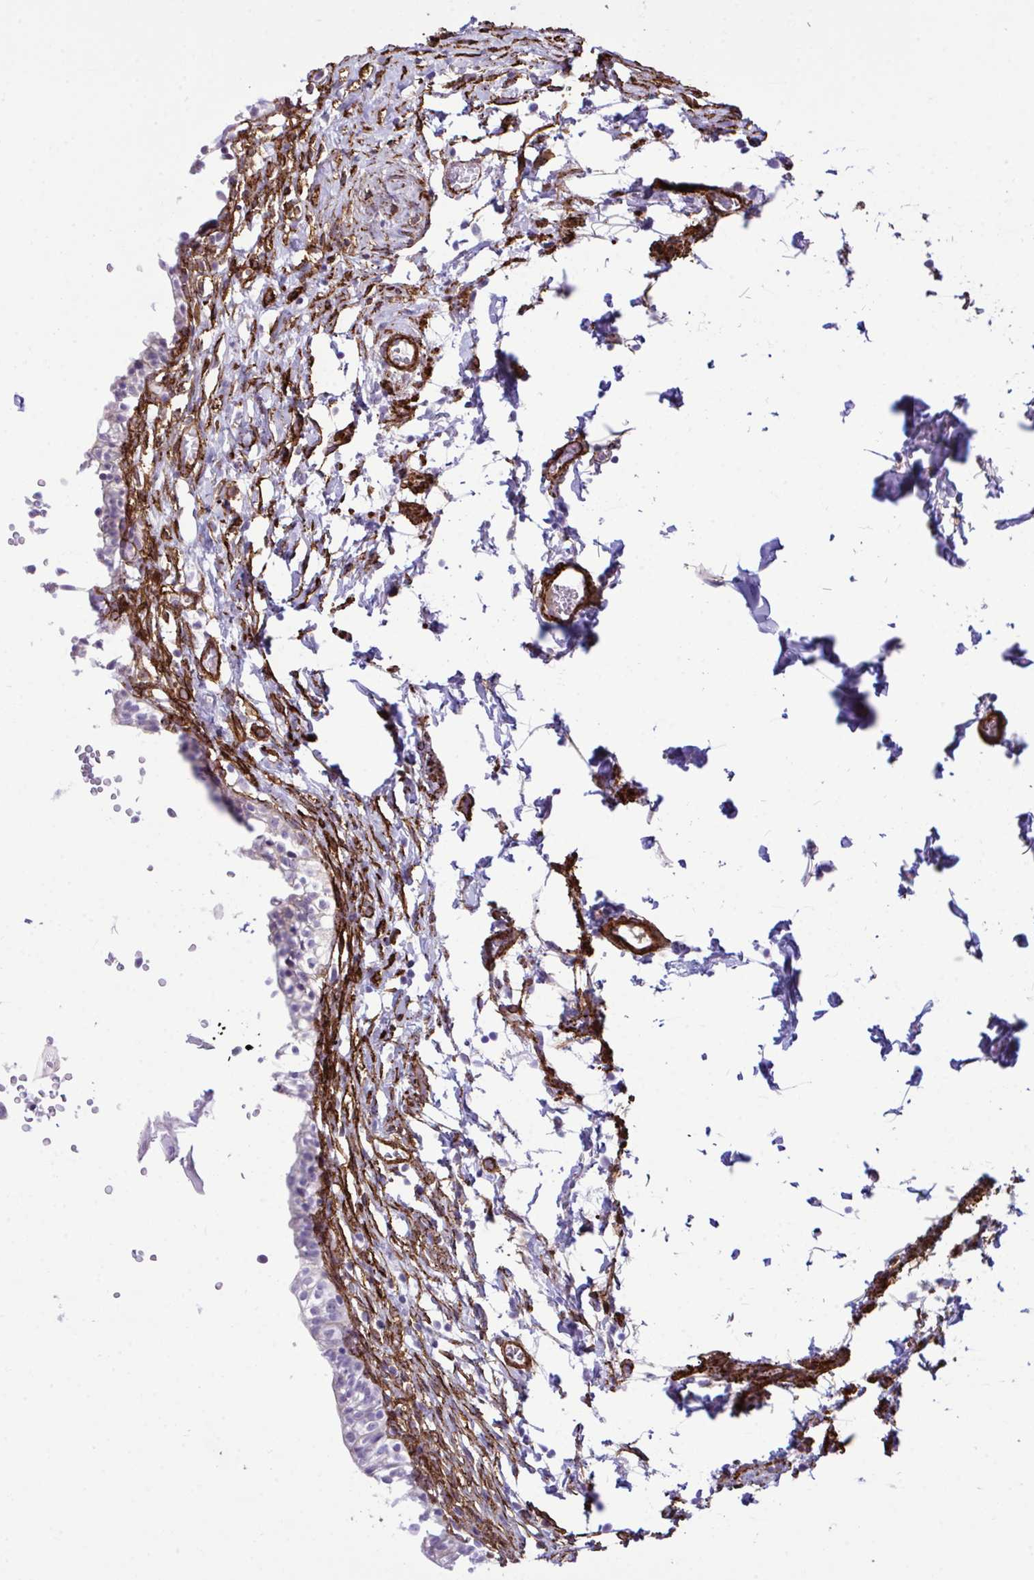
{"staining": {"intensity": "negative", "quantity": "none", "location": "none"}, "tissue": "urinary bladder", "cell_type": "Urothelial cells", "image_type": "normal", "snomed": [{"axis": "morphology", "description": "Normal tissue, NOS"}, {"axis": "topography", "description": "Urinary bladder"}, {"axis": "topography", "description": "Peripheral nerve tissue"}], "caption": "Human urinary bladder stained for a protein using IHC reveals no positivity in urothelial cells.", "gene": "SYNPO2L", "patient": {"sex": "male", "age": 55}}